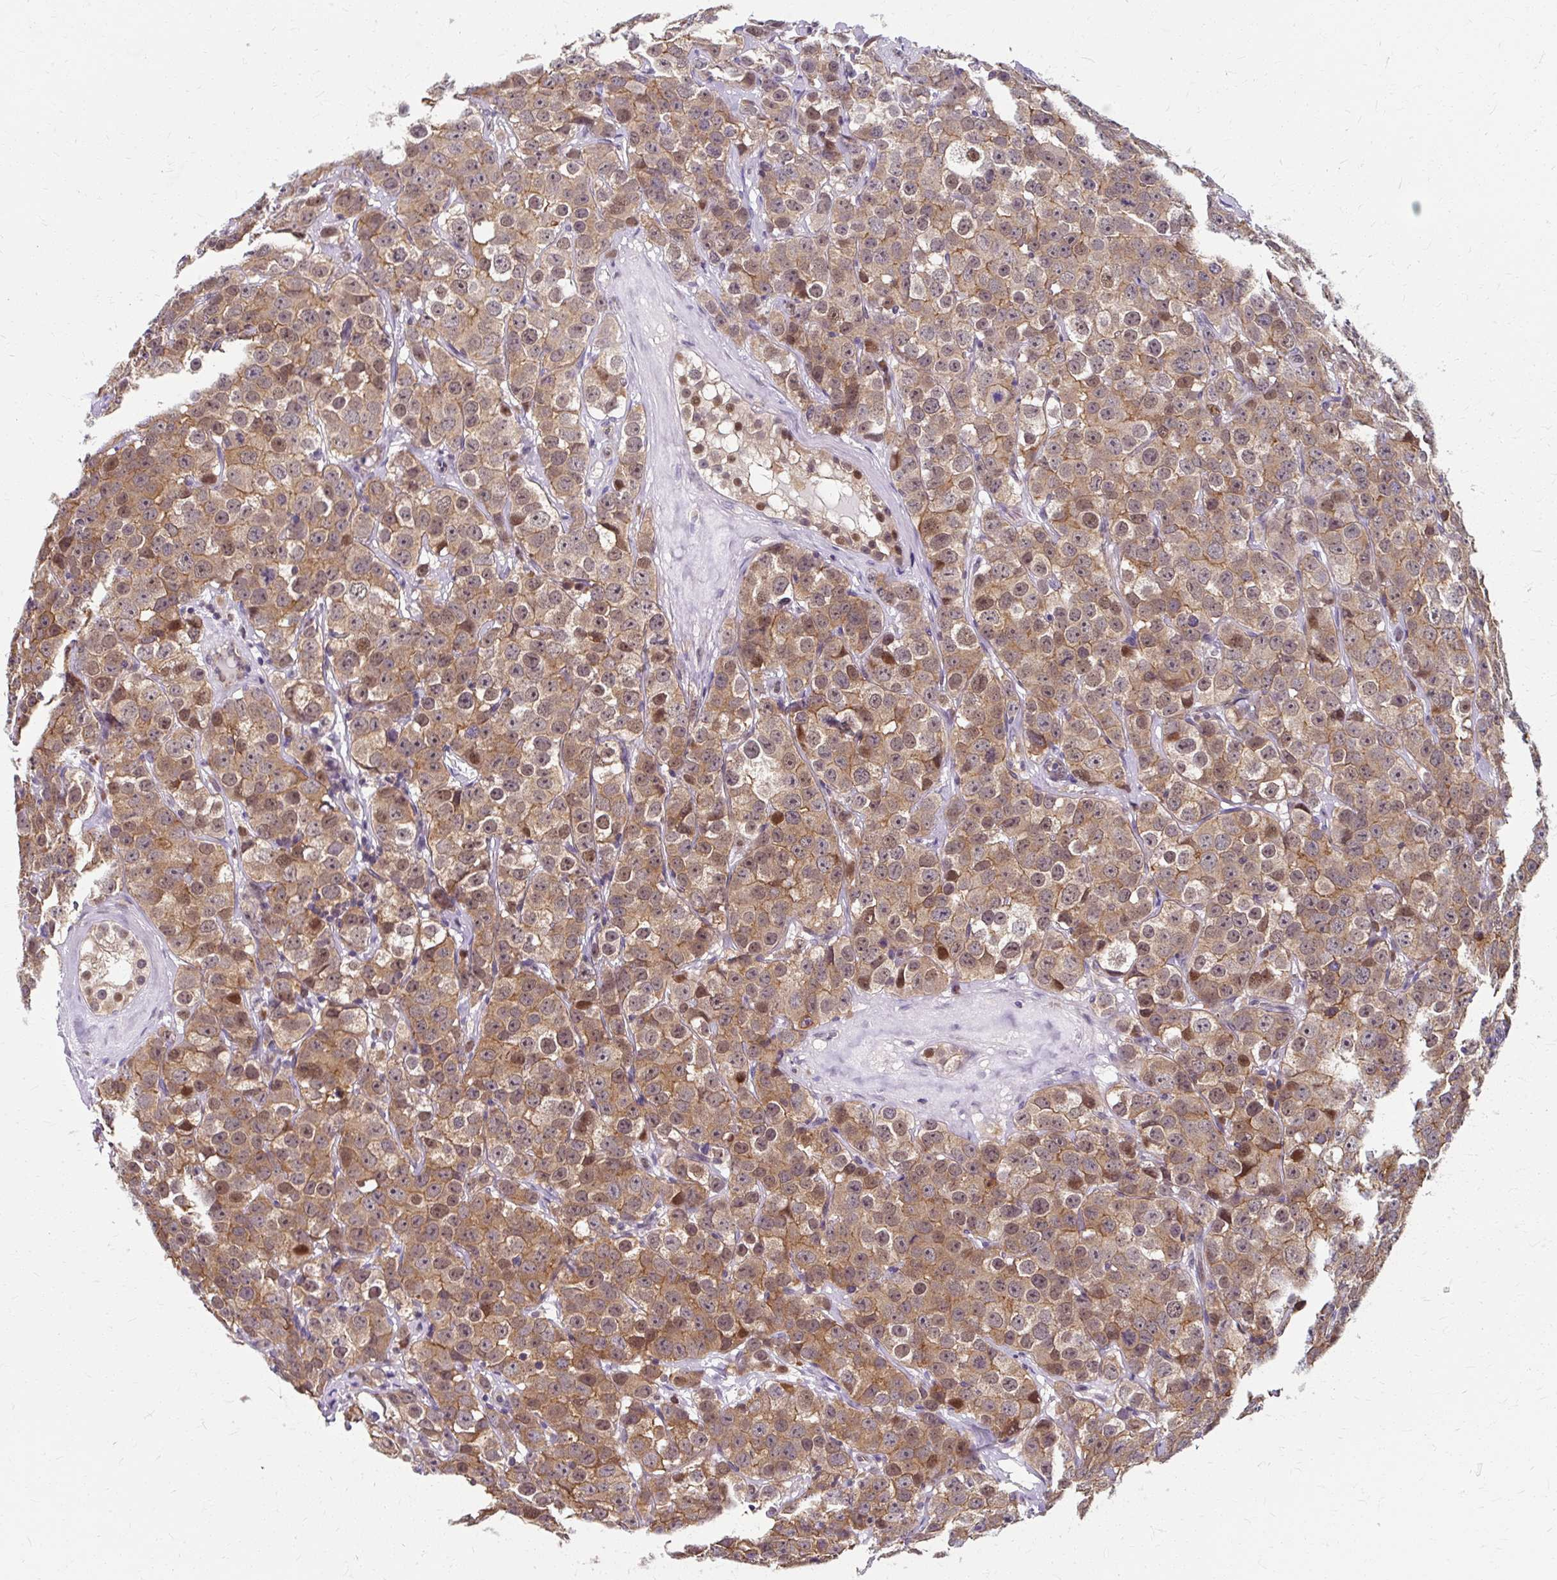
{"staining": {"intensity": "moderate", "quantity": ">75%", "location": "cytoplasmic/membranous,nuclear"}, "tissue": "testis cancer", "cell_type": "Tumor cells", "image_type": "cancer", "snomed": [{"axis": "morphology", "description": "Seminoma, NOS"}, {"axis": "topography", "description": "Testis"}], "caption": "A medium amount of moderate cytoplasmic/membranous and nuclear staining is present in about >75% of tumor cells in seminoma (testis) tissue.", "gene": "ZNF555", "patient": {"sex": "male", "age": 28}}